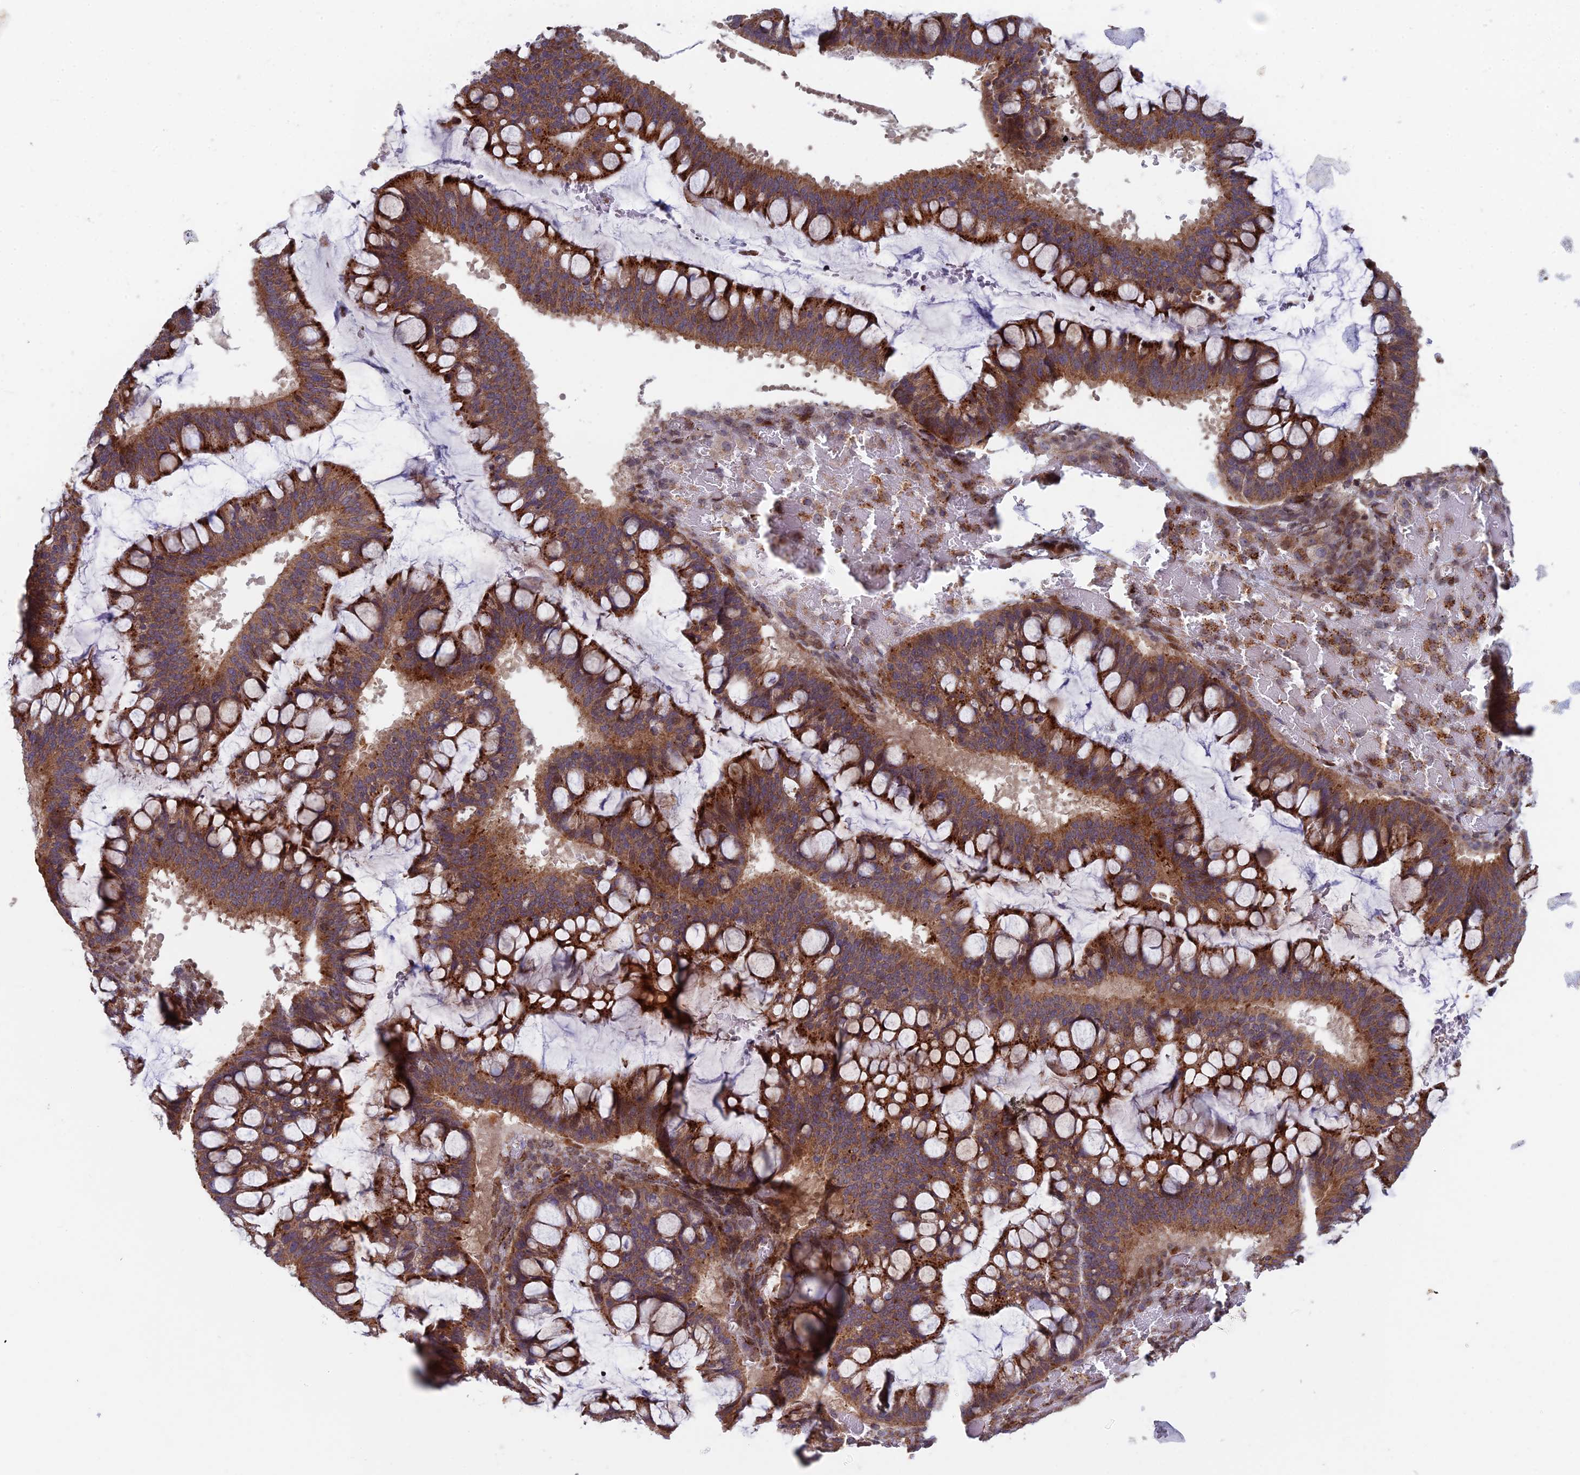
{"staining": {"intensity": "moderate", "quantity": ">75%", "location": "cytoplasmic/membranous"}, "tissue": "ovarian cancer", "cell_type": "Tumor cells", "image_type": "cancer", "snomed": [{"axis": "morphology", "description": "Cystadenocarcinoma, mucinous, NOS"}, {"axis": "topography", "description": "Ovary"}], "caption": "Protein expression analysis of human ovarian cancer (mucinous cystadenocarcinoma) reveals moderate cytoplasmic/membranous expression in approximately >75% of tumor cells.", "gene": "FOXS1", "patient": {"sex": "female", "age": 73}}